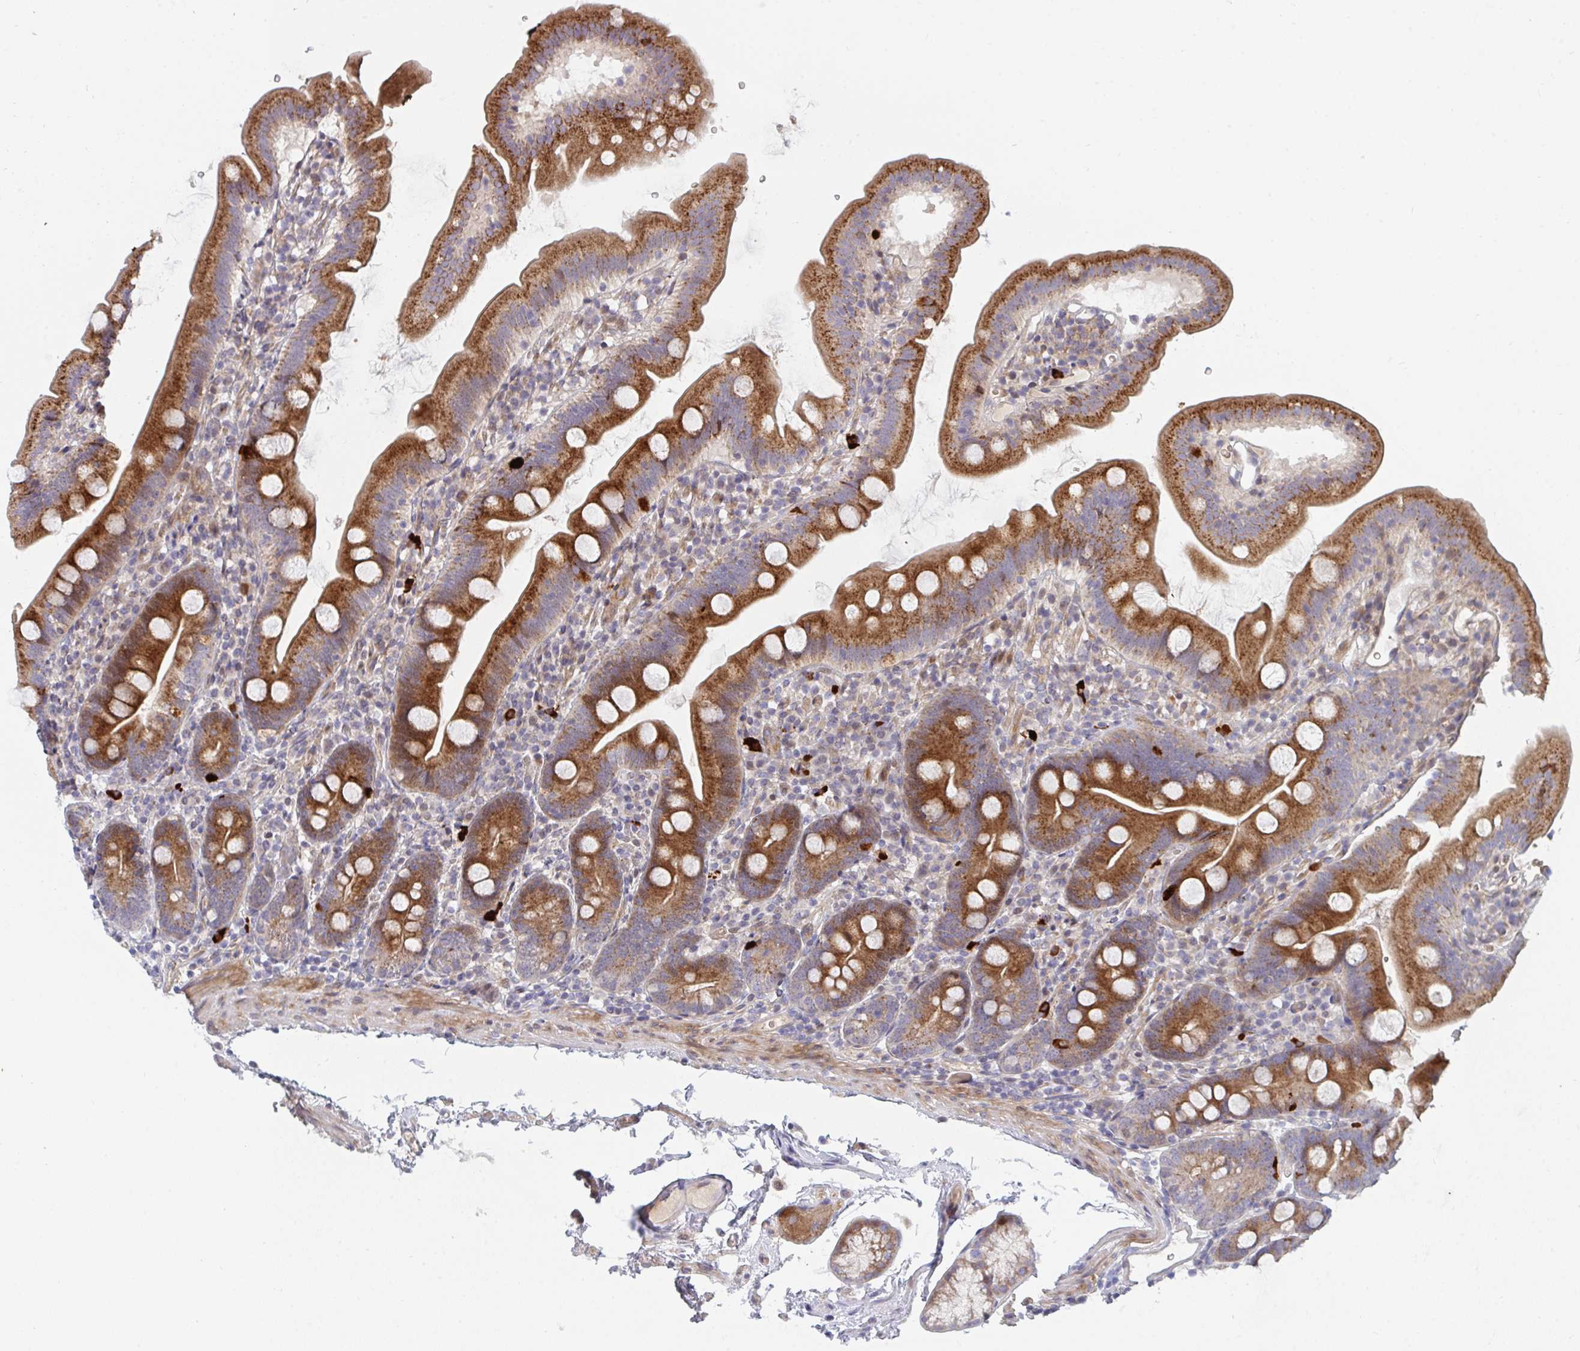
{"staining": {"intensity": "strong", "quantity": ">75%", "location": "cytoplasmic/membranous"}, "tissue": "duodenum", "cell_type": "Glandular cells", "image_type": "normal", "snomed": [{"axis": "morphology", "description": "Normal tissue, NOS"}, {"axis": "topography", "description": "Duodenum"}], "caption": "Immunohistochemistry (IHC) micrograph of unremarkable duodenum stained for a protein (brown), which exhibits high levels of strong cytoplasmic/membranous staining in approximately >75% of glandular cells.", "gene": "TNFSF4", "patient": {"sex": "female", "age": 67}}